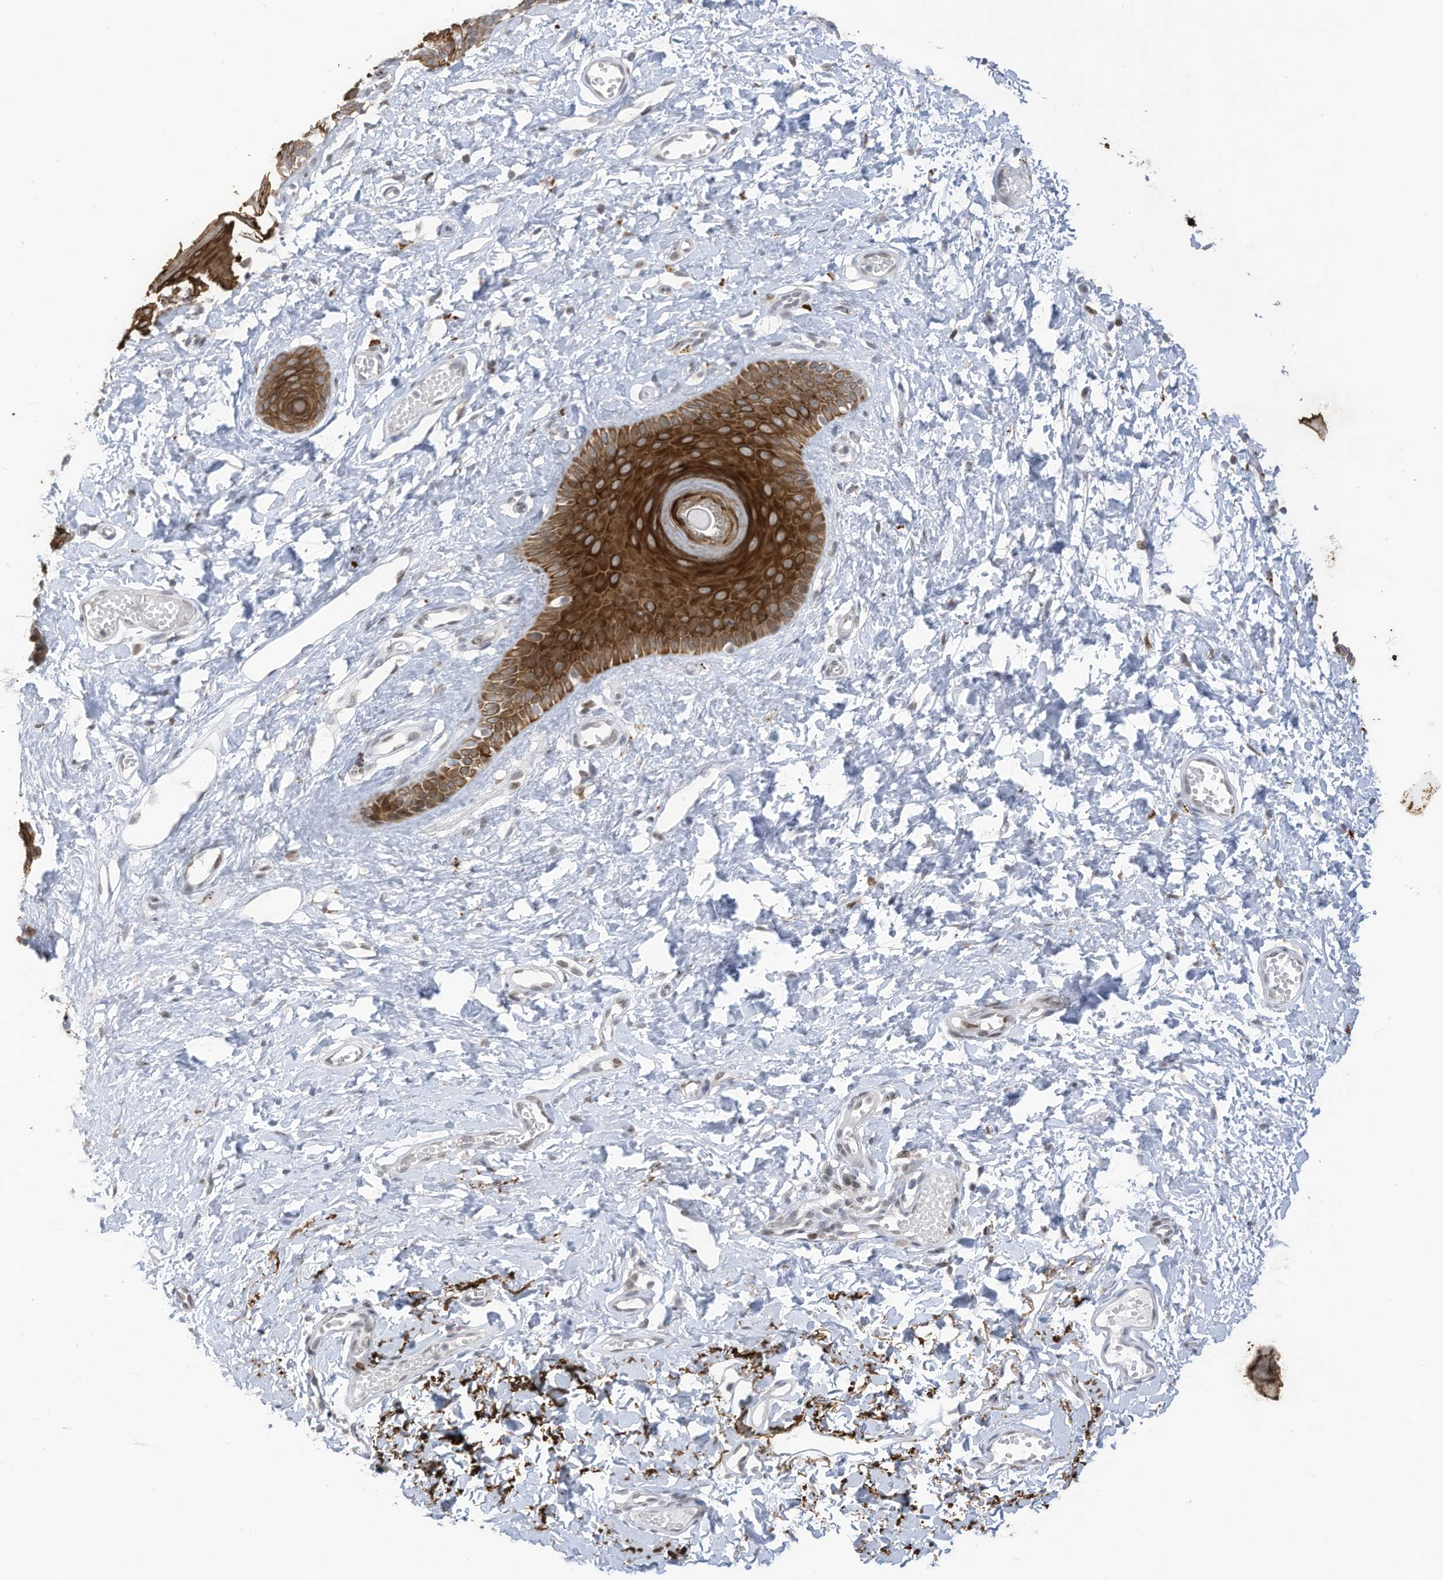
{"staining": {"intensity": "strong", "quantity": ">75%", "location": "cytoplasmic/membranous"}, "tissue": "skin", "cell_type": "Epidermal cells", "image_type": "normal", "snomed": [{"axis": "morphology", "description": "Normal tissue, NOS"}, {"axis": "morphology", "description": "Inflammation, NOS"}, {"axis": "topography", "description": "Vulva"}], "caption": "Protein staining of normal skin exhibits strong cytoplasmic/membranous positivity in about >75% of epidermal cells. Nuclei are stained in blue.", "gene": "RABL3", "patient": {"sex": "female", "age": 84}}